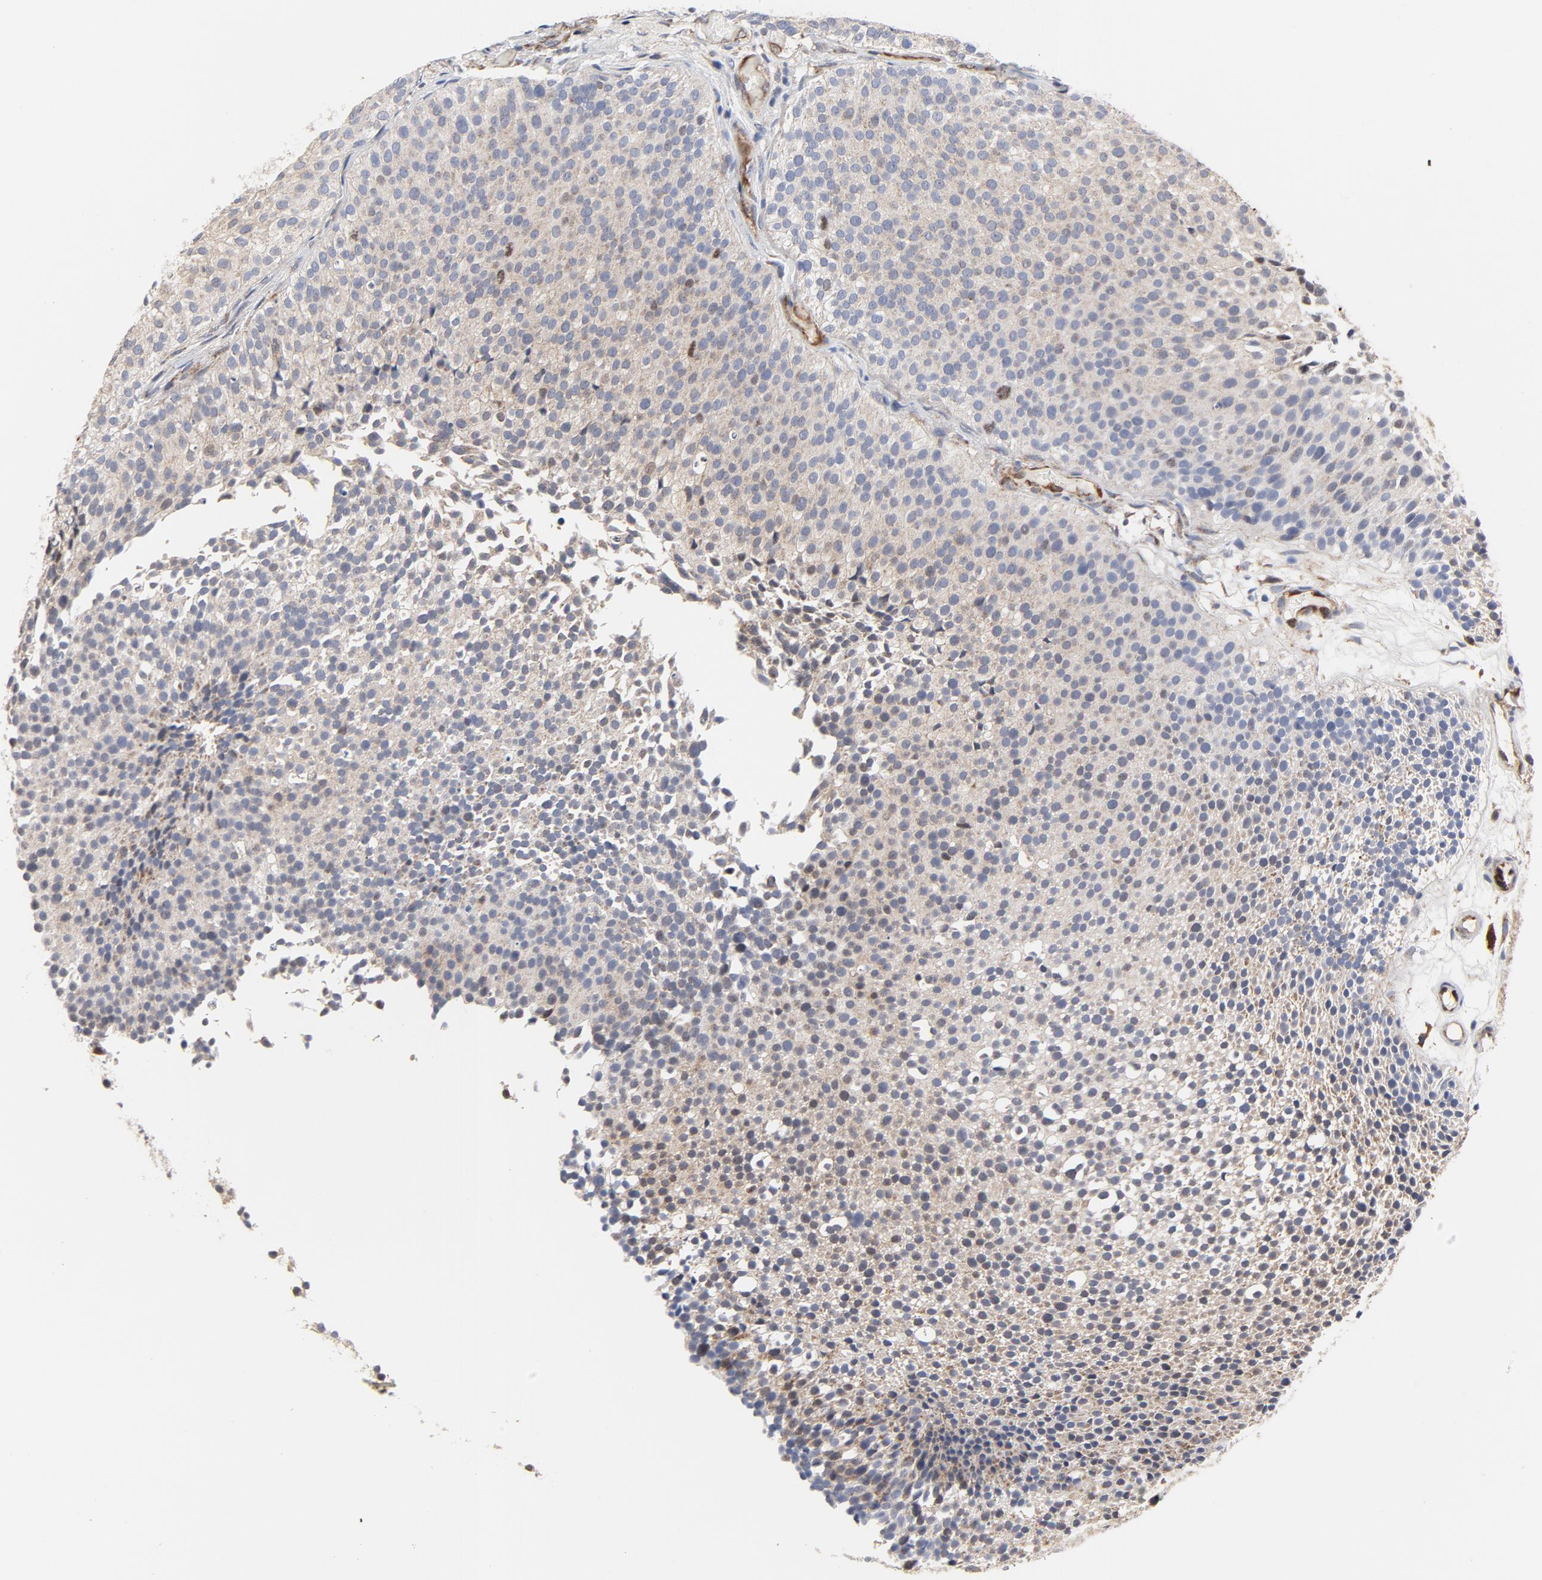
{"staining": {"intensity": "moderate", "quantity": ">75%", "location": "cytoplasmic/membranous"}, "tissue": "urothelial cancer", "cell_type": "Tumor cells", "image_type": "cancer", "snomed": [{"axis": "morphology", "description": "Urothelial carcinoma, Low grade"}, {"axis": "topography", "description": "Urinary bladder"}], "caption": "Immunohistochemical staining of urothelial carcinoma (low-grade) displays medium levels of moderate cytoplasmic/membranous protein staining in about >75% of tumor cells. (DAB IHC, brown staining for protein, blue staining for nuclei).", "gene": "RAPGEF4", "patient": {"sex": "male", "age": 85}}